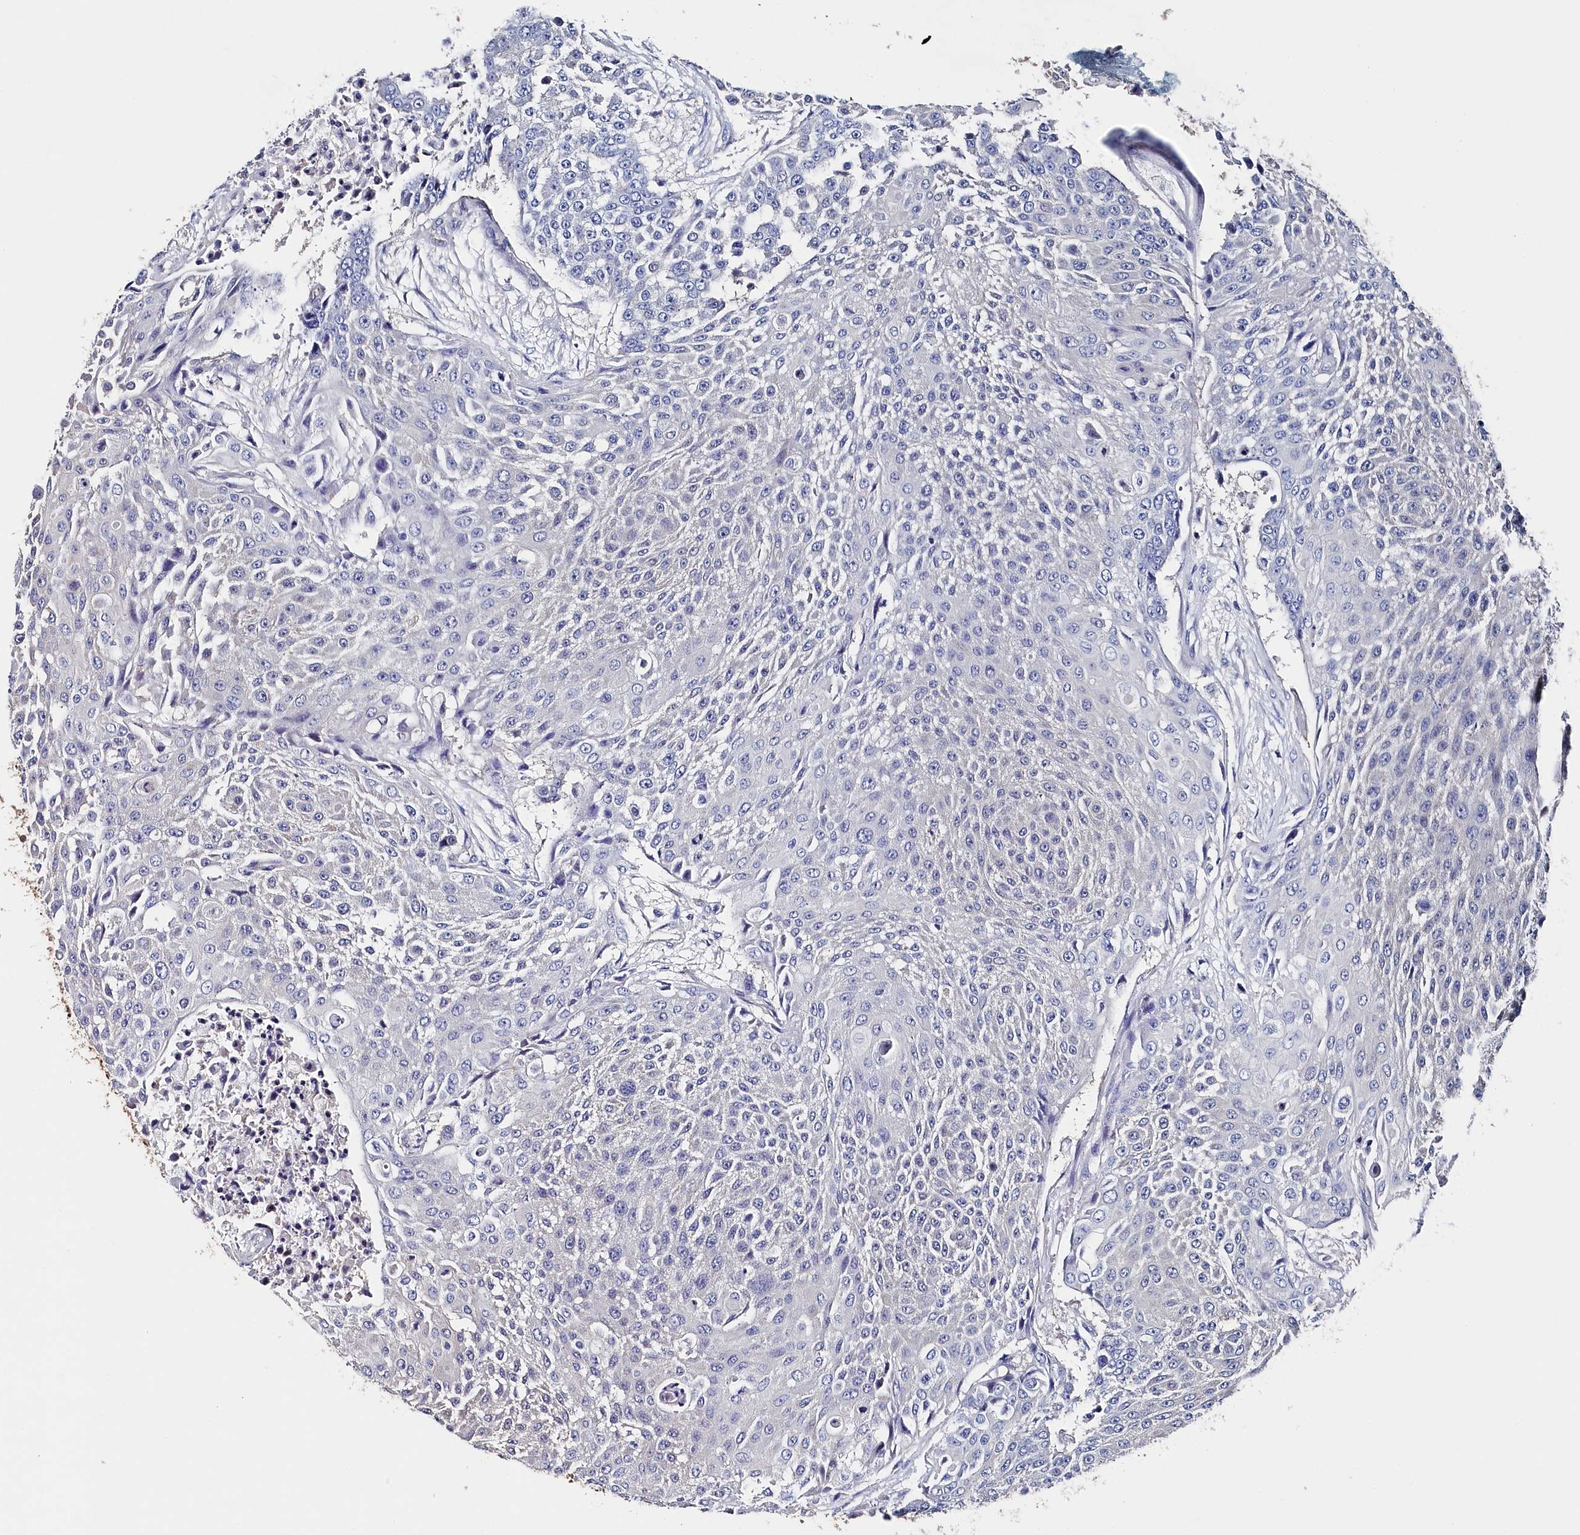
{"staining": {"intensity": "negative", "quantity": "none", "location": "none"}, "tissue": "urothelial cancer", "cell_type": "Tumor cells", "image_type": "cancer", "snomed": [{"axis": "morphology", "description": "Urothelial carcinoma, High grade"}, {"axis": "topography", "description": "Urinary bladder"}], "caption": "The photomicrograph exhibits no significant positivity in tumor cells of urothelial cancer.", "gene": "BHMT", "patient": {"sex": "female", "age": 63}}